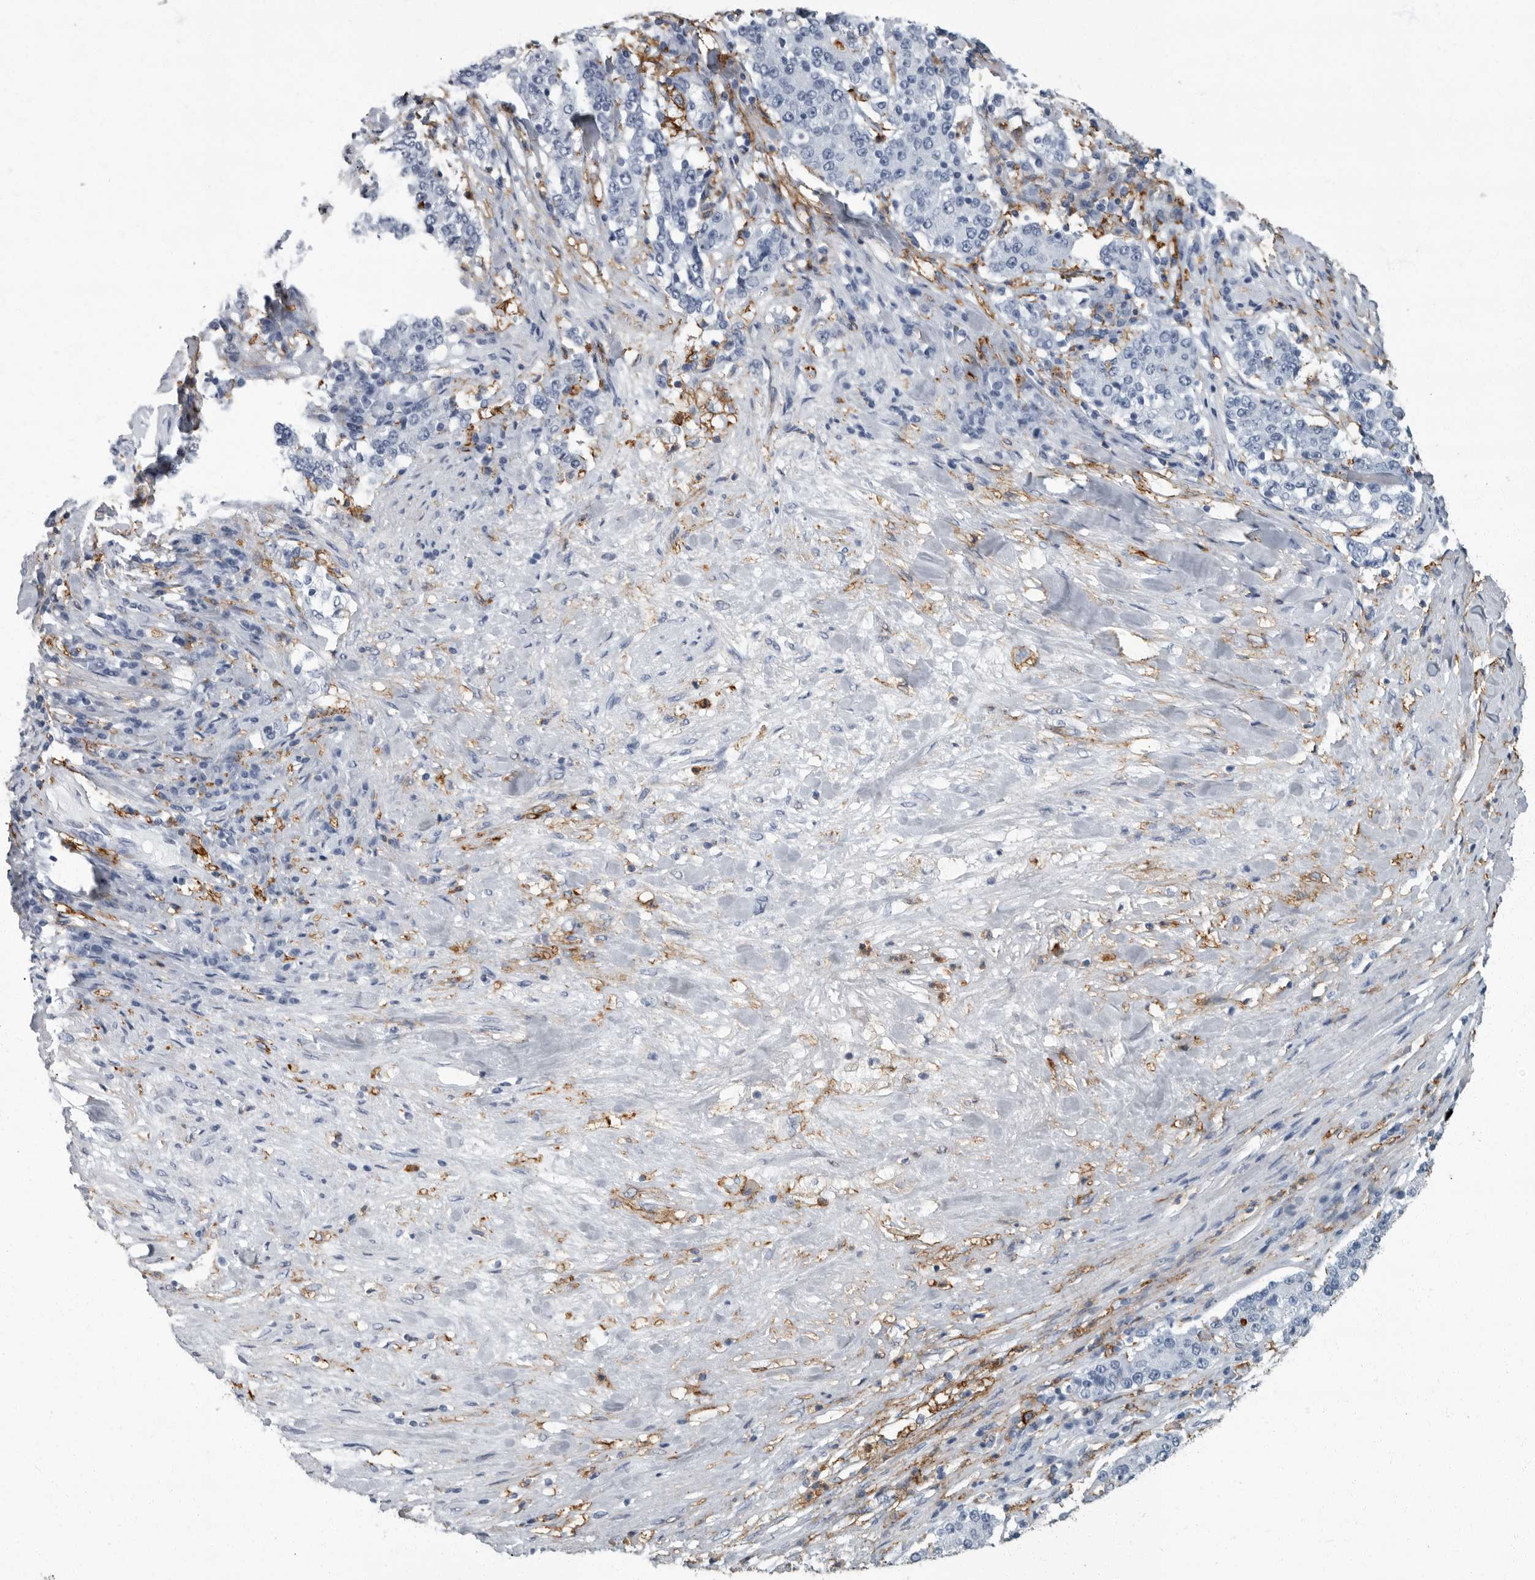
{"staining": {"intensity": "negative", "quantity": "none", "location": "none"}, "tissue": "stomach cancer", "cell_type": "Tumor cells", "image_type": "cancer", "snomed": [{"axis": "morphology", "description": "Adenocarcinoma, NOS"}, {"axis": "topography", "description": "Stomach"}], "caption": "The image exhibits no significant expression in tumor cells of stomach cancer.", "gene": "FCER1G", "patient": {"sex": "male", "age": 59}}